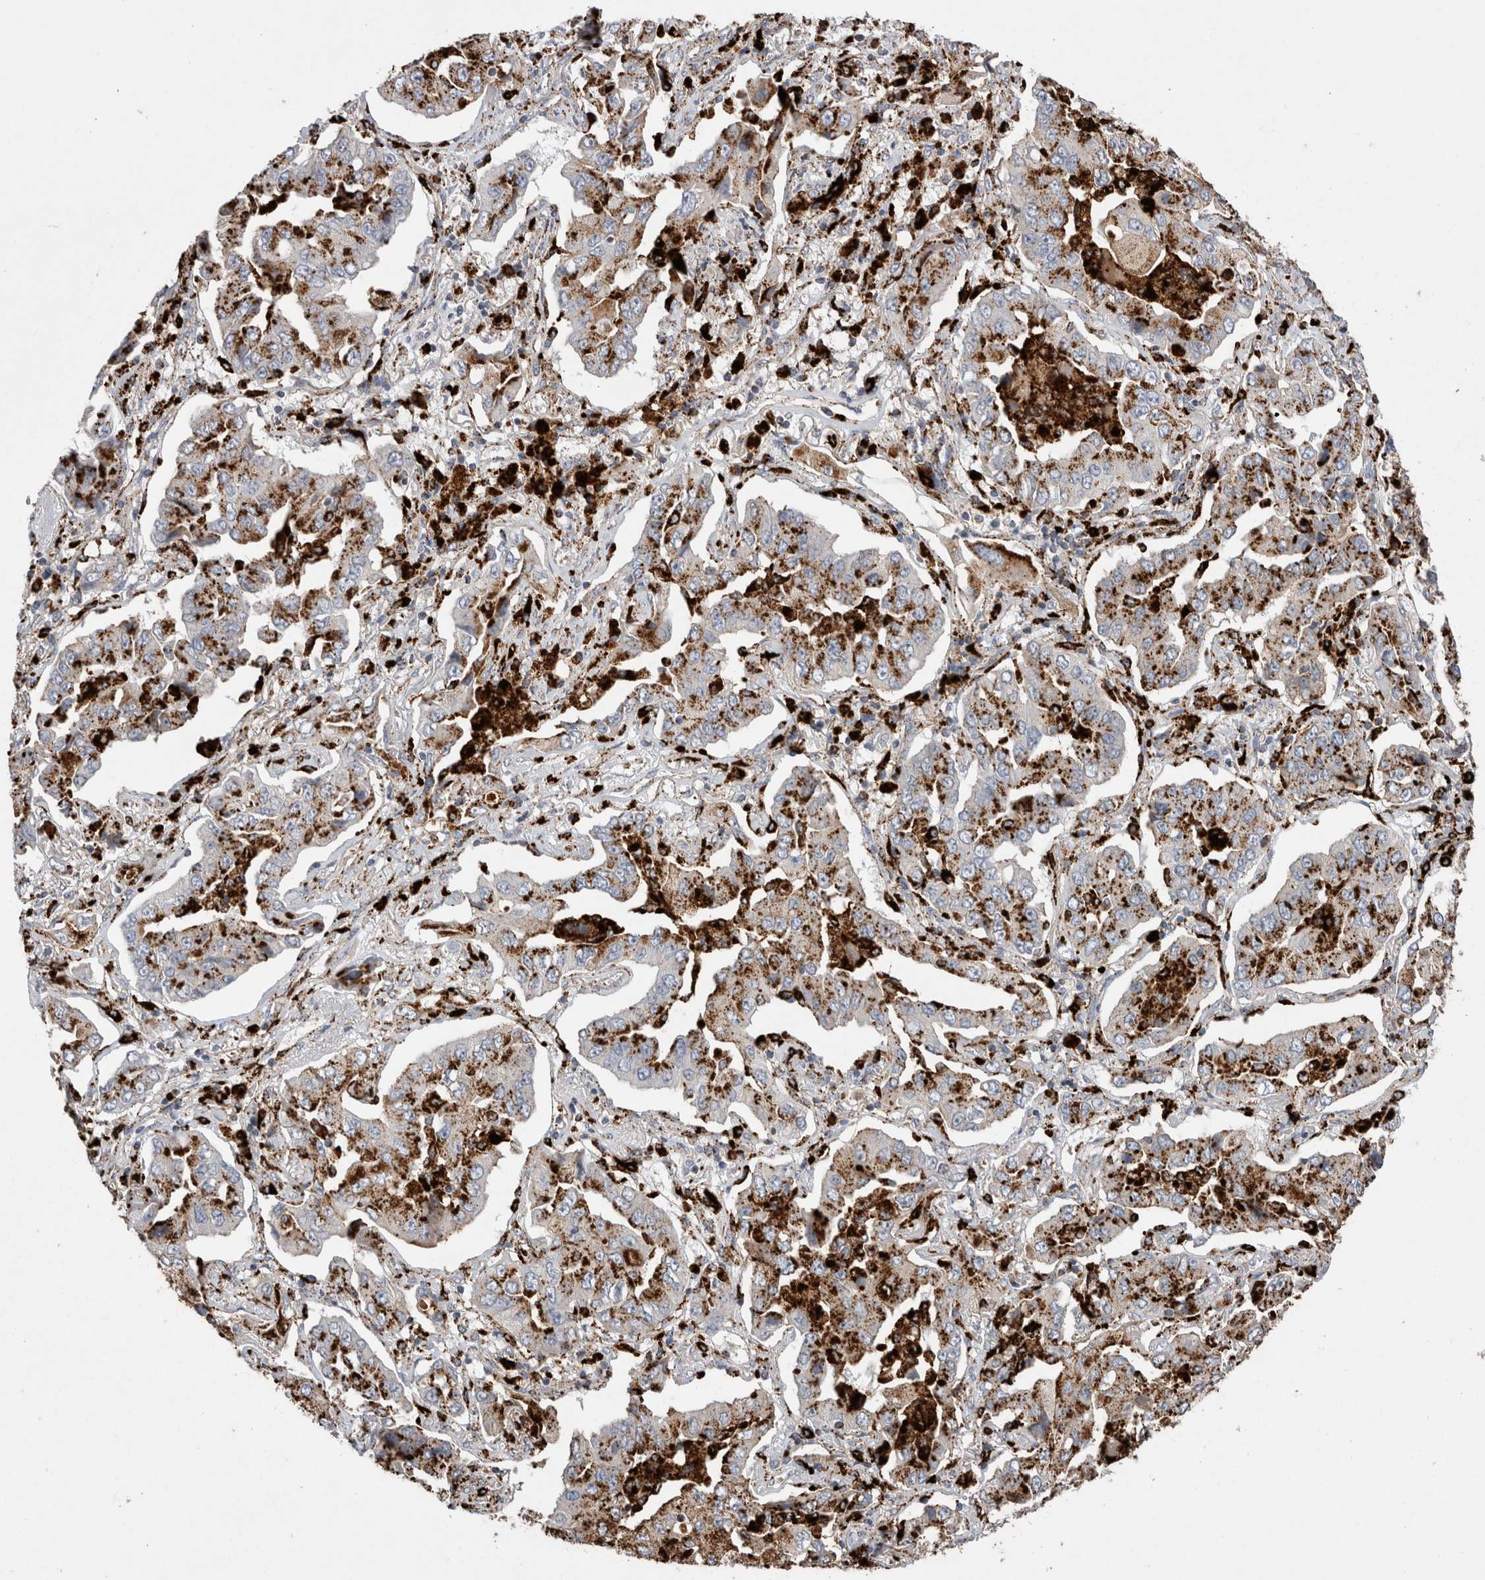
{"staining": {"intensity": "moderate", "quantity": ">75%", "location": "cytoplasmic/membranous"}, "tissue": "lung cancer", "cell_type": "Tumor cells", "image_type": "cancer", "snomed": [{"axis": "morphology", "description": "Adenocarcinoma, NOS"}, {"axis": "topography", "description": "Lung"}], "caption": "Protein staining exhibits moderate cytoplasmic/membranous positivity in approximately >75% of tumor cells in lung cancer (adenocarcinoma). Nuclei are stained in blue.", "gene": "CTSA", "patient": {"sex": "female", "age": 65}}